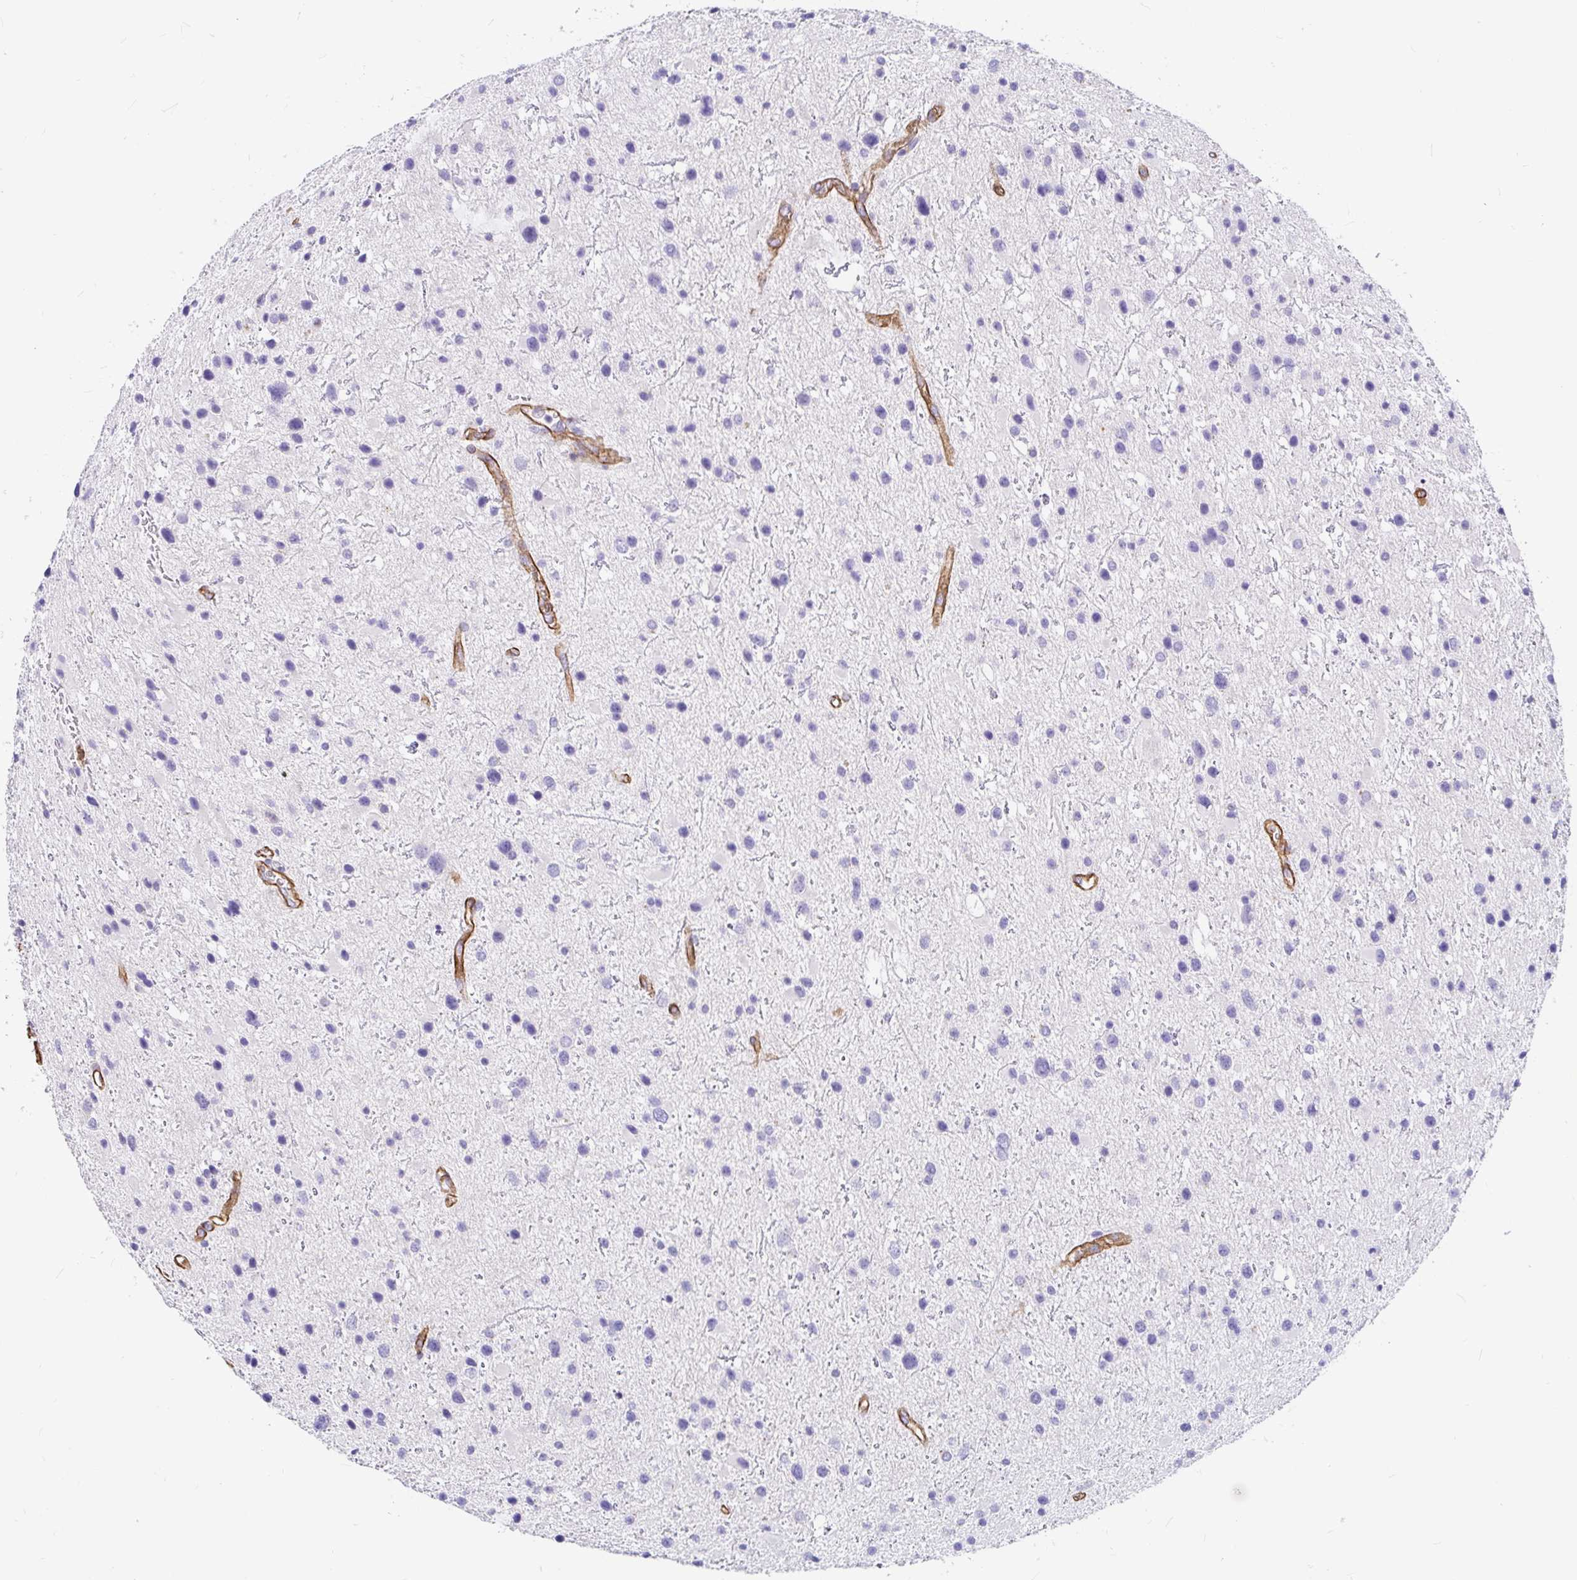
{"staining": {"intensity": "negative", "quantity": "none", "location": "none"}, "tissue": "glioma", "cell_type": "Tumor cells", "image_type": "cancer", "snomed": [{"axis": "morphology", "description": "Glioma, malignant, Low grade"}, {"axis": "topography", "description": "Brain"}], "caption": "The histopathology image shows no significant expression in tumor cells of glioma.", "gene": "MYO1B", "patient": {"sex": "female", "age": 32}}